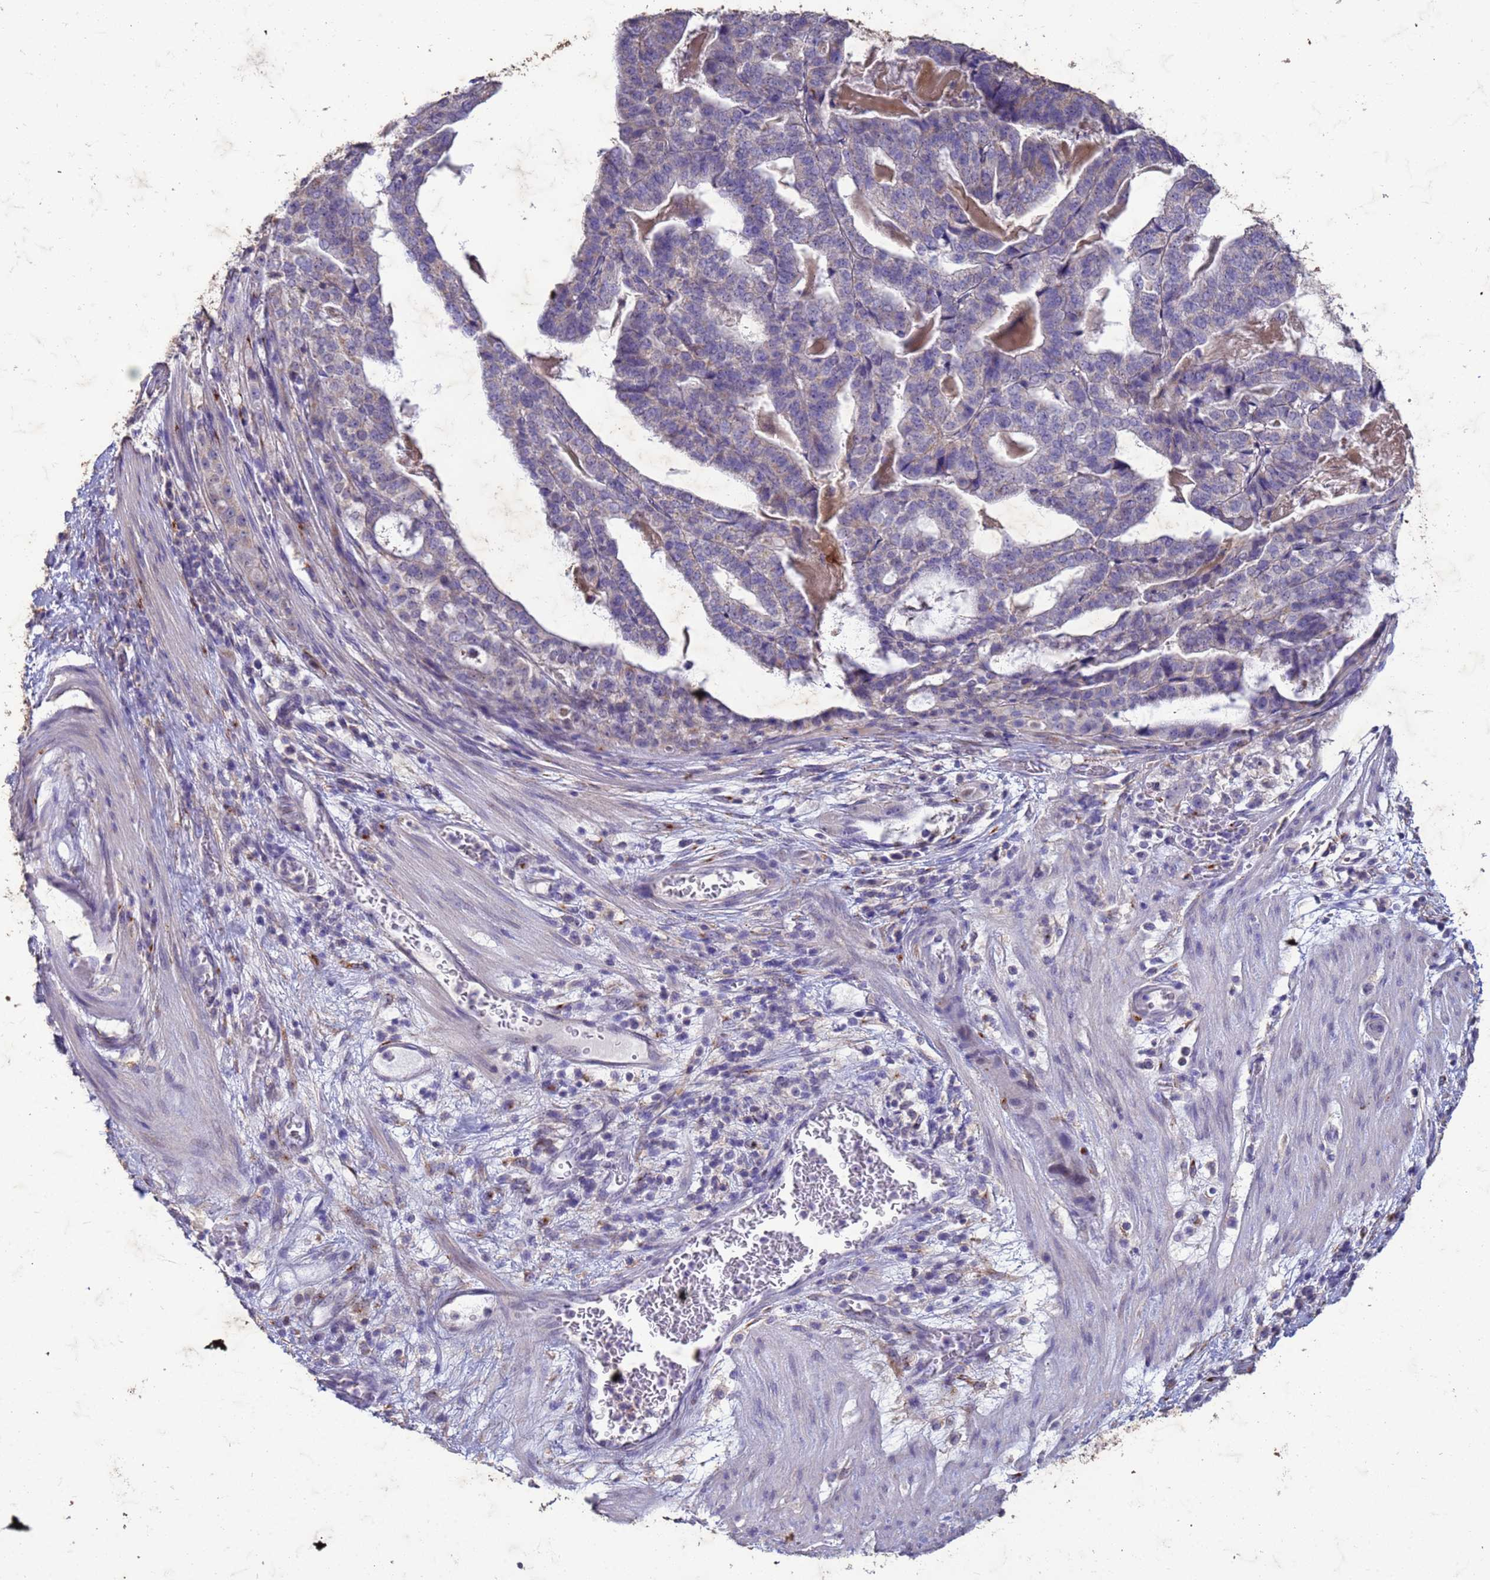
{"staining": {"intensity": "negative", "quantity": "none", "location": "none"}, "tissue": "stomach cancer", "cell_type": "Tumor cells", "image_type": "cancer", "snomed": [{"axis": "morphology", "description": "Adenocarcinoma, NOS"}, {"axis": "topography", "description": "Stomach"}], "caption": "Tumor cells are negative for protein expression in human adenocarcinoma (stomach).", "gene": "SLC25A15", "patient": {"sex": "male", "age": 48}}